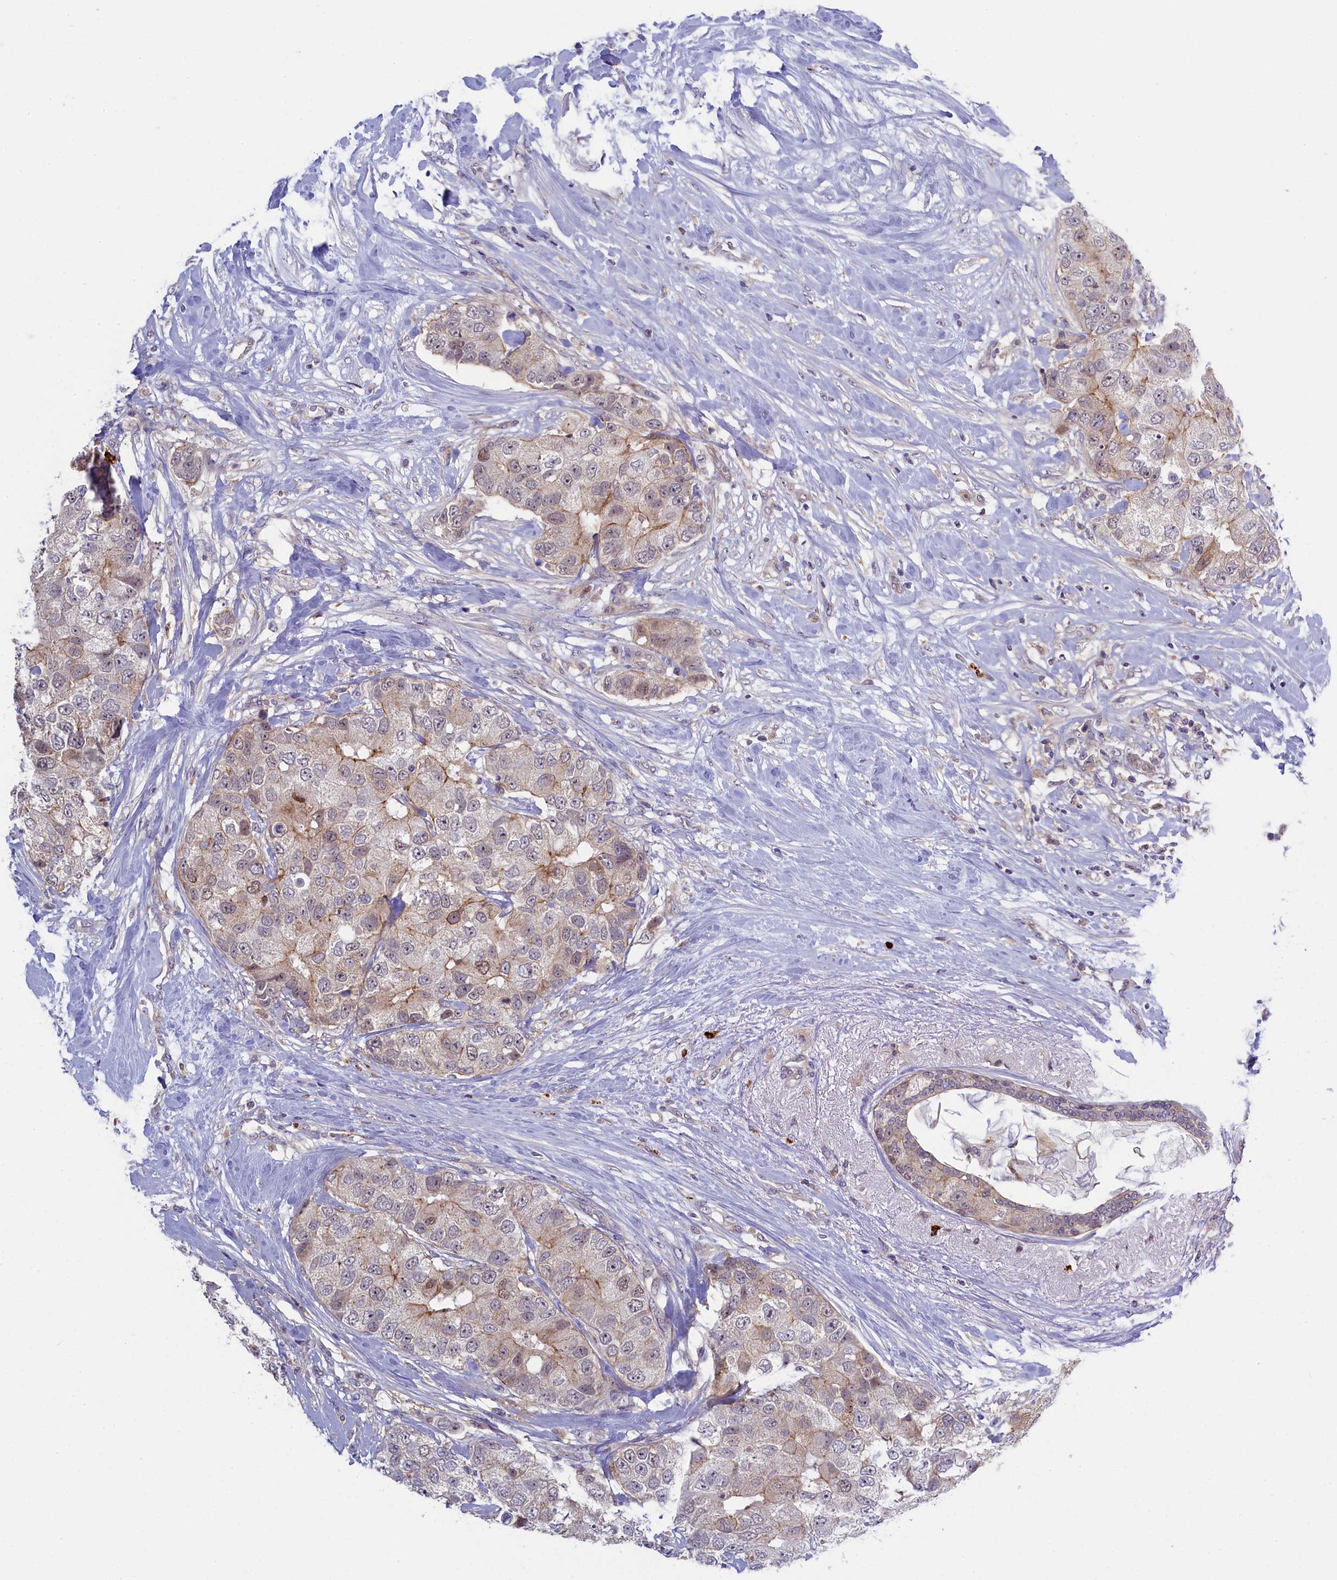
{"staining": {"intensity": "weak", "quantity": "<25%", "location": "cytoplasmic/membranous"}, "tissue": "breast cancer", "cell_type": "Tumor cells", "image_type": "cancer", "snomed": [{"axis": "morphology", "description": "Duct carcinoma"}, {"axis": "topography", "description": "Breast"}], "caption": "An immunohistochemistry (IHC) photomicrograph of breast infiltrating ductal carcinoma is shown. There is no staining in tumor cells of breast infiltrating ductal carcinoma. Brightfield microscopy of IHC stained with DAB (3,3'-diaminobenzidine) (brown) and hematoxylin (blue), captured at high magnification.", "gene": "CCL23", "patient": {"sex": "female", "age": 62}}